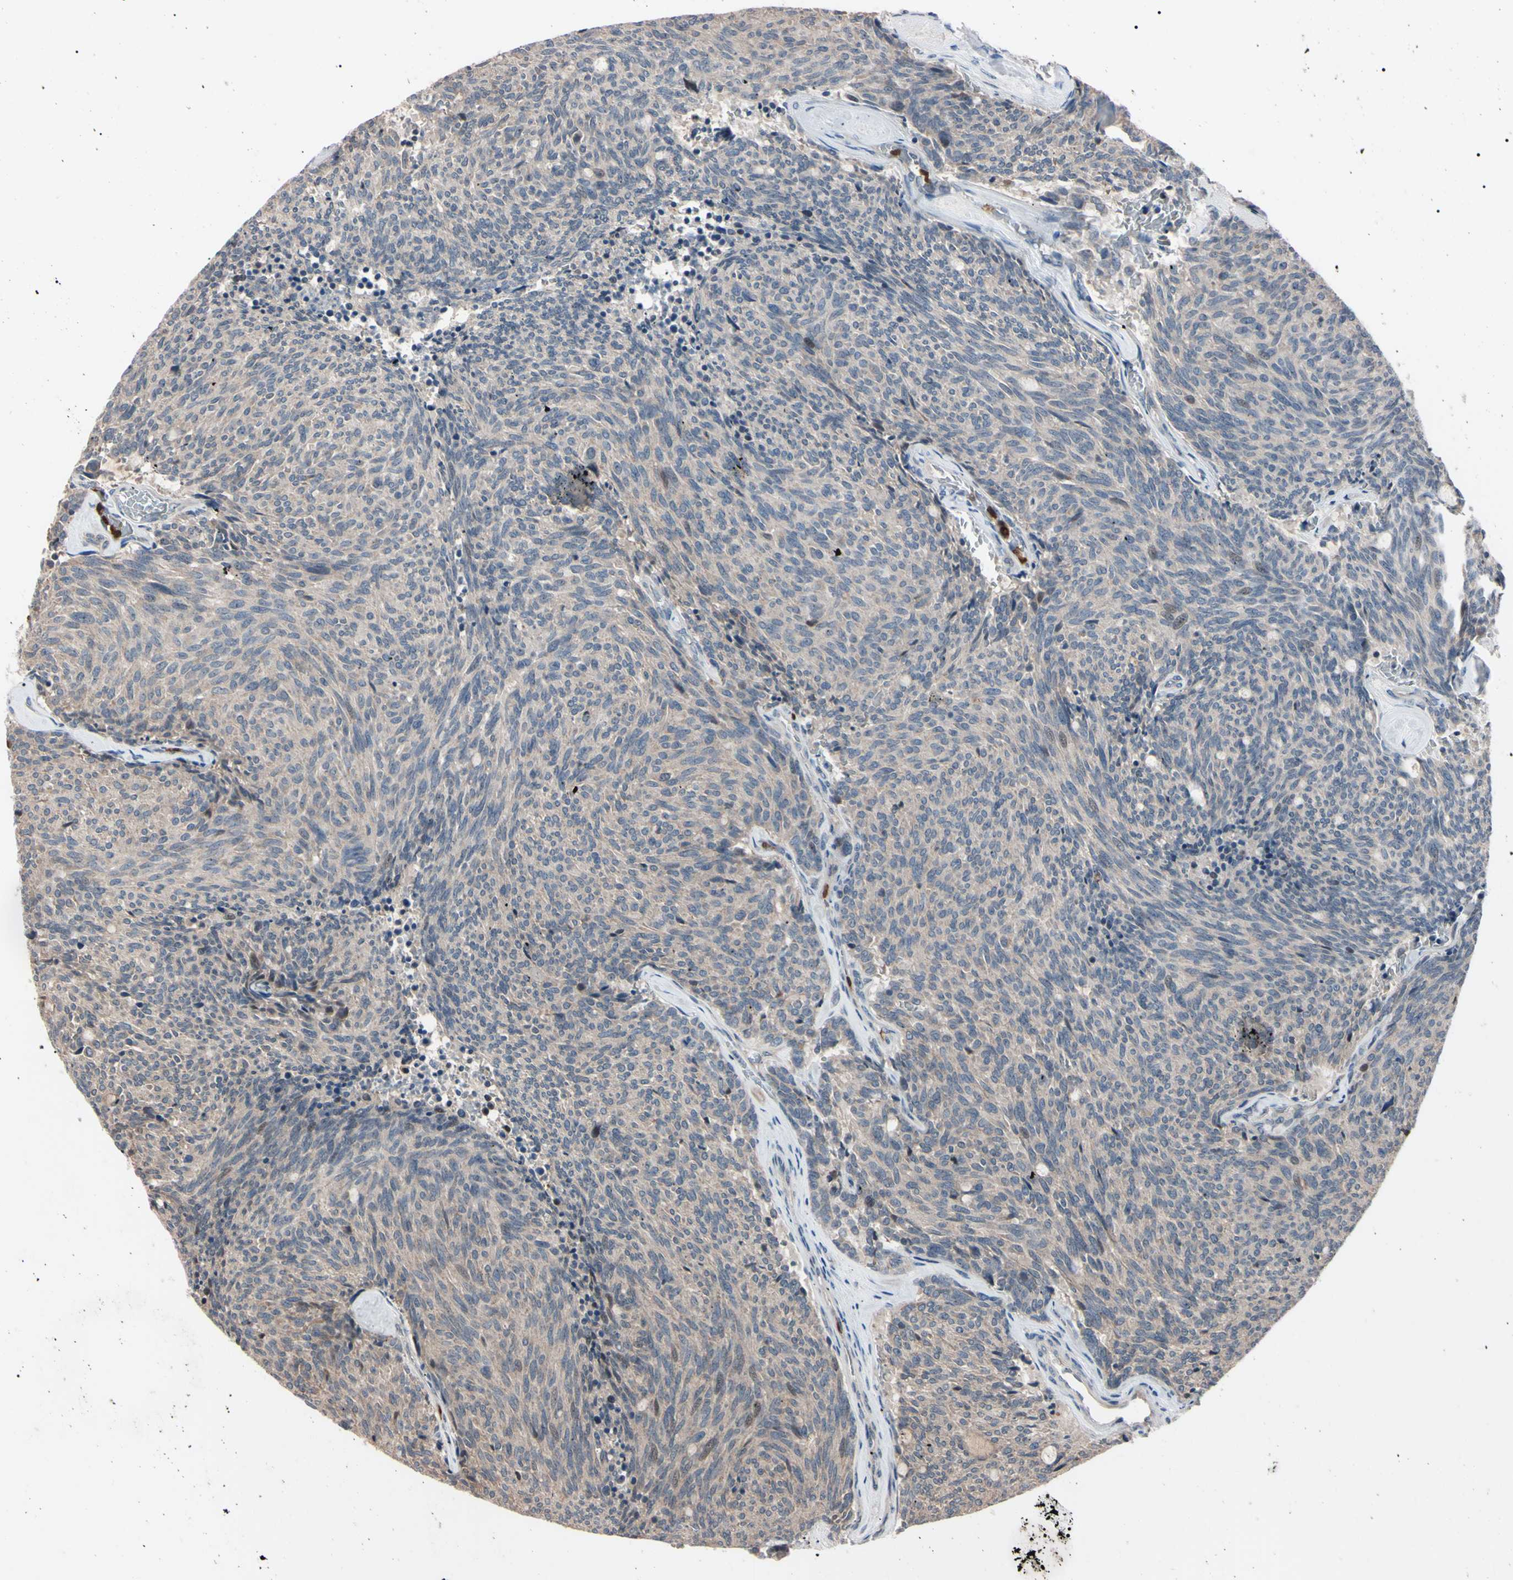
{"staining": {"intensity": "weak", "quantity": ">75%", "location": "cytoplasmic/membranous"}, "tissue": "carcinoid", "cell_type": "Tumor cells", "image_type": "cancer", "snomed": [{"axis": "morphology", "description": "Carcinoid, malignant, NOS"}, {"axis": "topography", "description": "Pancreas"}], "caption": "Weak cytoplasmic/membranous protein expression is present in about >75% of tumor cells in malignant carcinoid.", "gene": "TRAF5", "patient": {"sex": "female", "age": 54}}